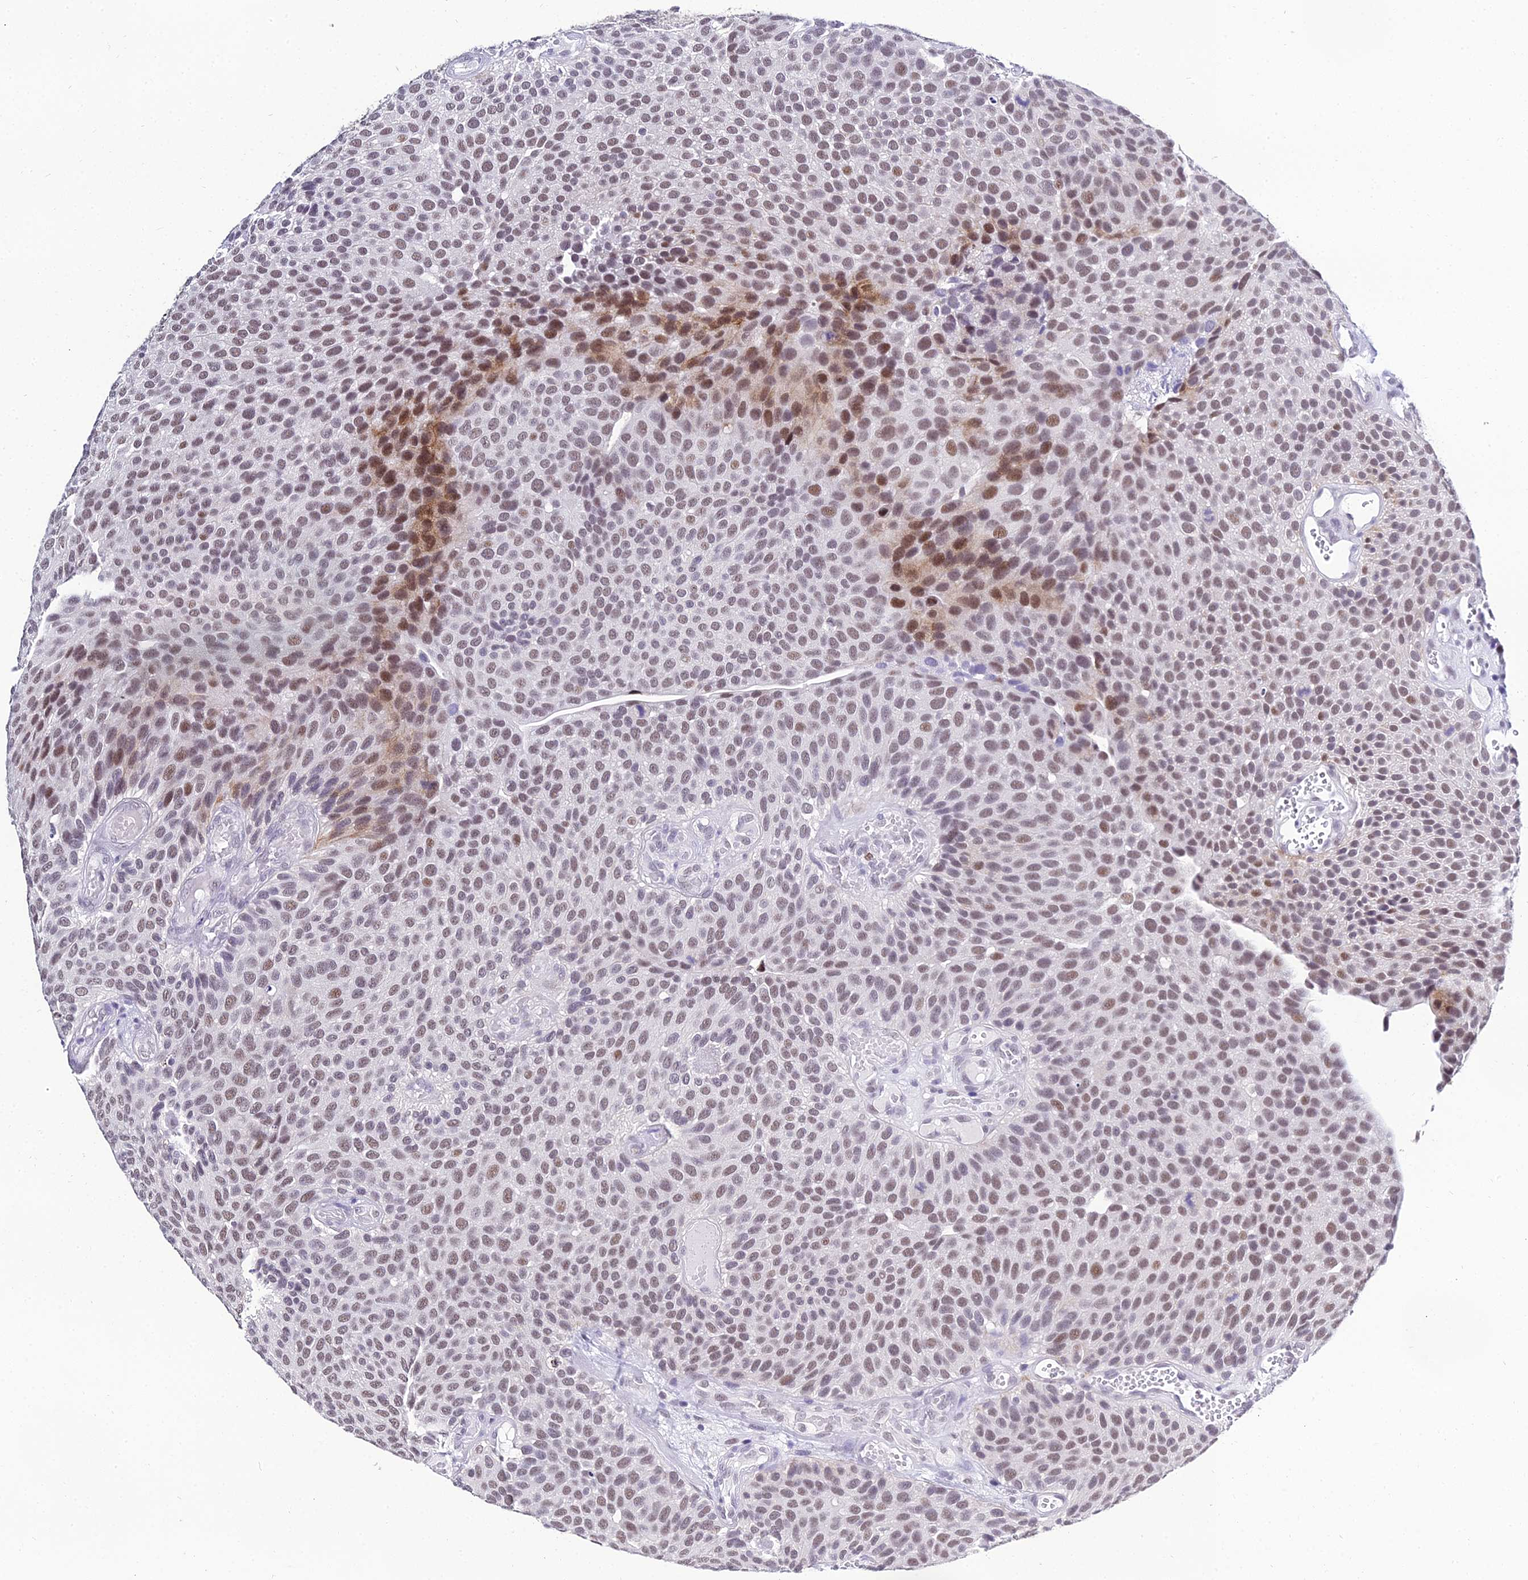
{"staining": {"intensity": "moderate", "quantity": ">75%", "location": "nuclear"}, "tissue": "urothelial cancer", "cell_type": "Tumor cells", "image_type": "cancer", "snomed": [{"axis": "morphology", "description": "Urothelial carcinoma, Low grade"}, {"axis": "topography", "description": "Urinary bladder"}], "caption": "IHC (DAB (3,3'-diaminobenzidine)) staining of low-grade urothelial carcinoma exhibits moderate nuclear protein expression in approximately >75% of tumor cells.", "gene": "PPP4R2", "patient": {"sex": "male", "age": 89}}